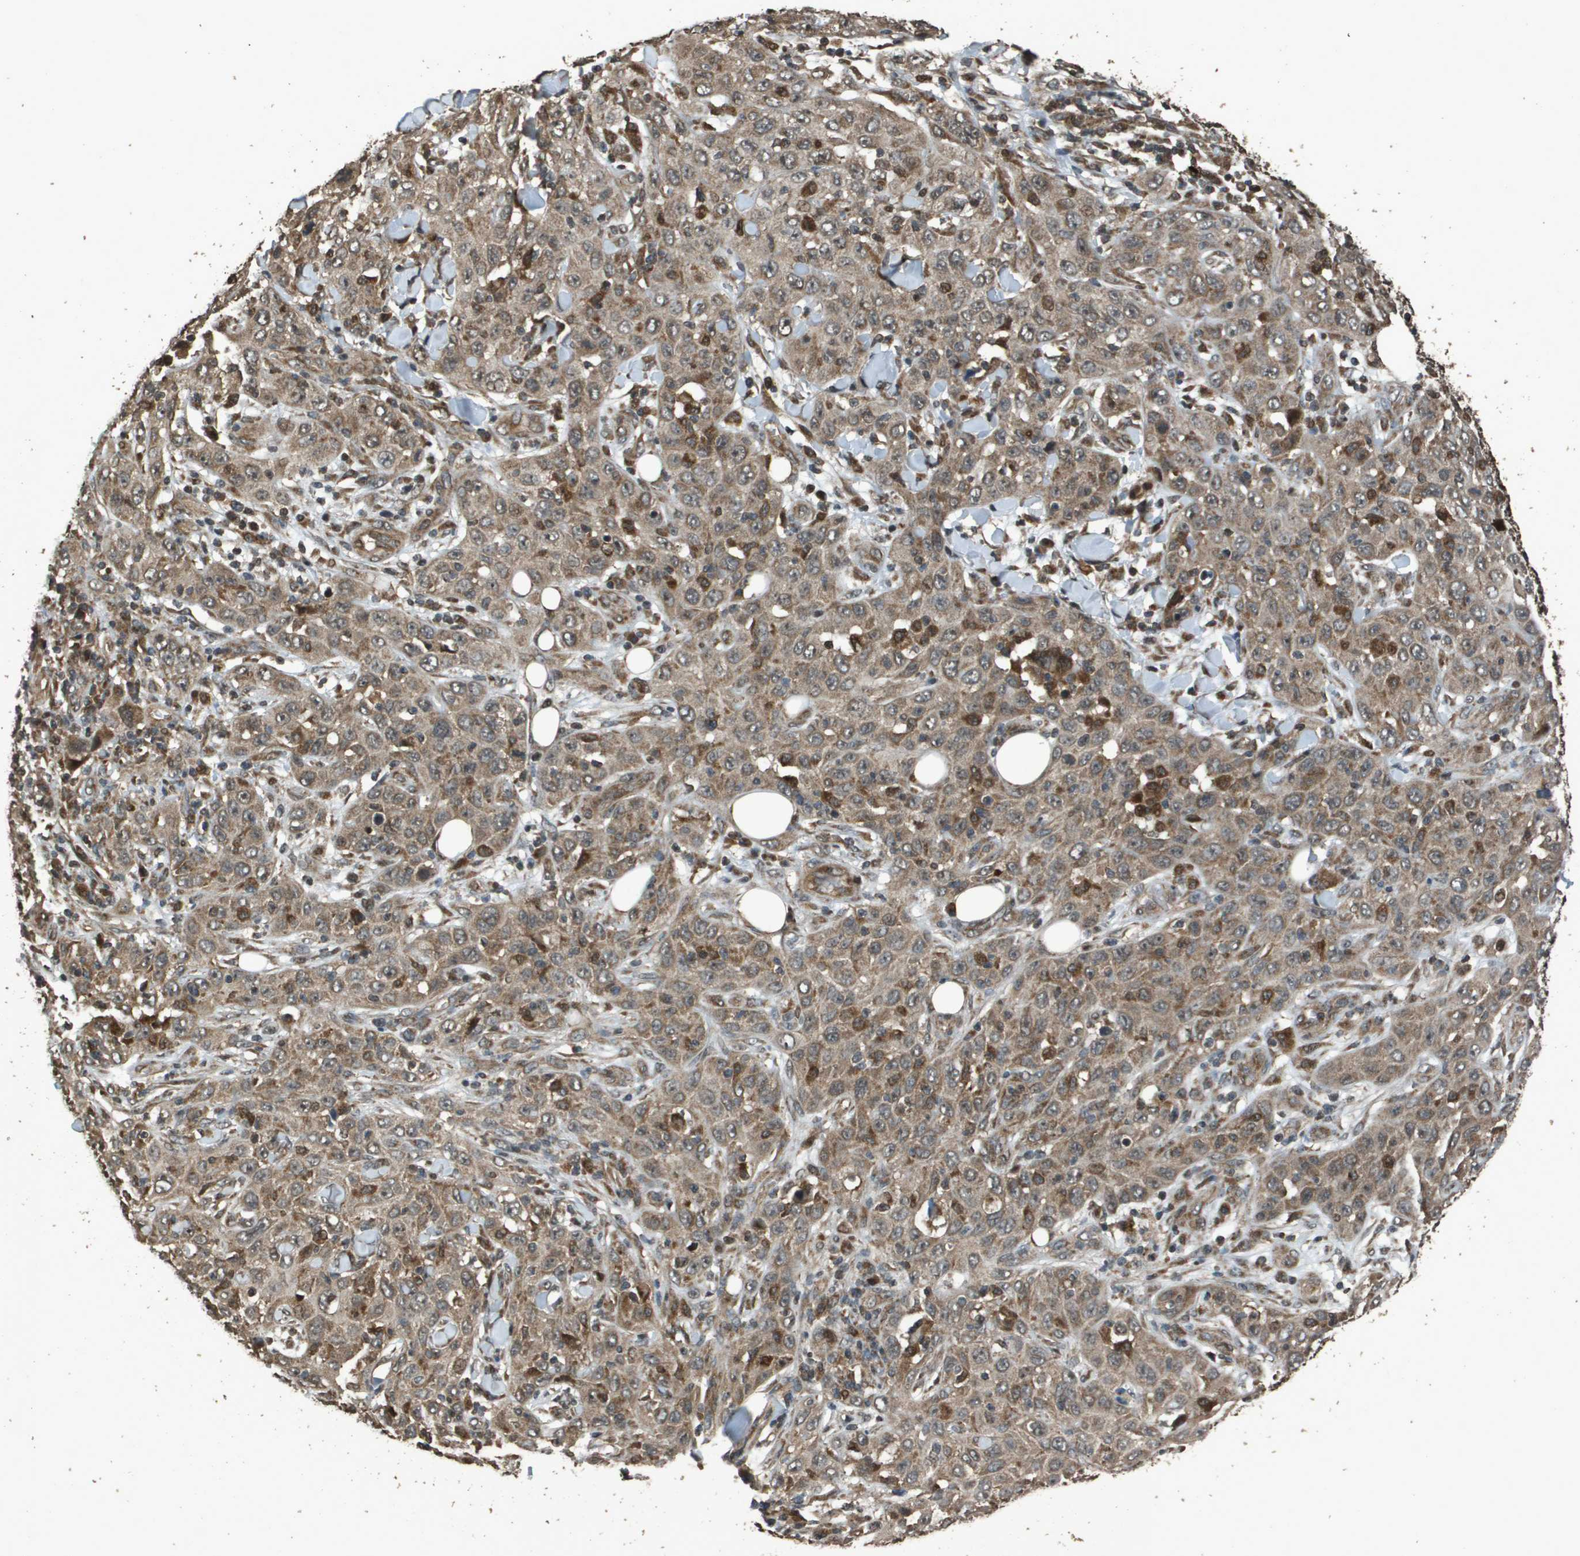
{"staining": {"intensity": "moderate", "quantity": ">75%", "location": "cytoplasmic/membranous"}, "tissue": "skin cancer", "cell_type": "Tumor cells", "image_type": "cancer", "snomed": [{"axis": "morphology", "description": "Squamous cell carcinoma, NOS"}, {"axis": "topography", "description": "Skin"}], "caption": "Moderate cytoplasmic/membranous positivity for a protein is seen in approximately >75% of tumor cells of skin squamous cell carcinoma using immunohistochemistry.", "gene": "FIG4", "patient": {"sex": "female", "age": 88}}